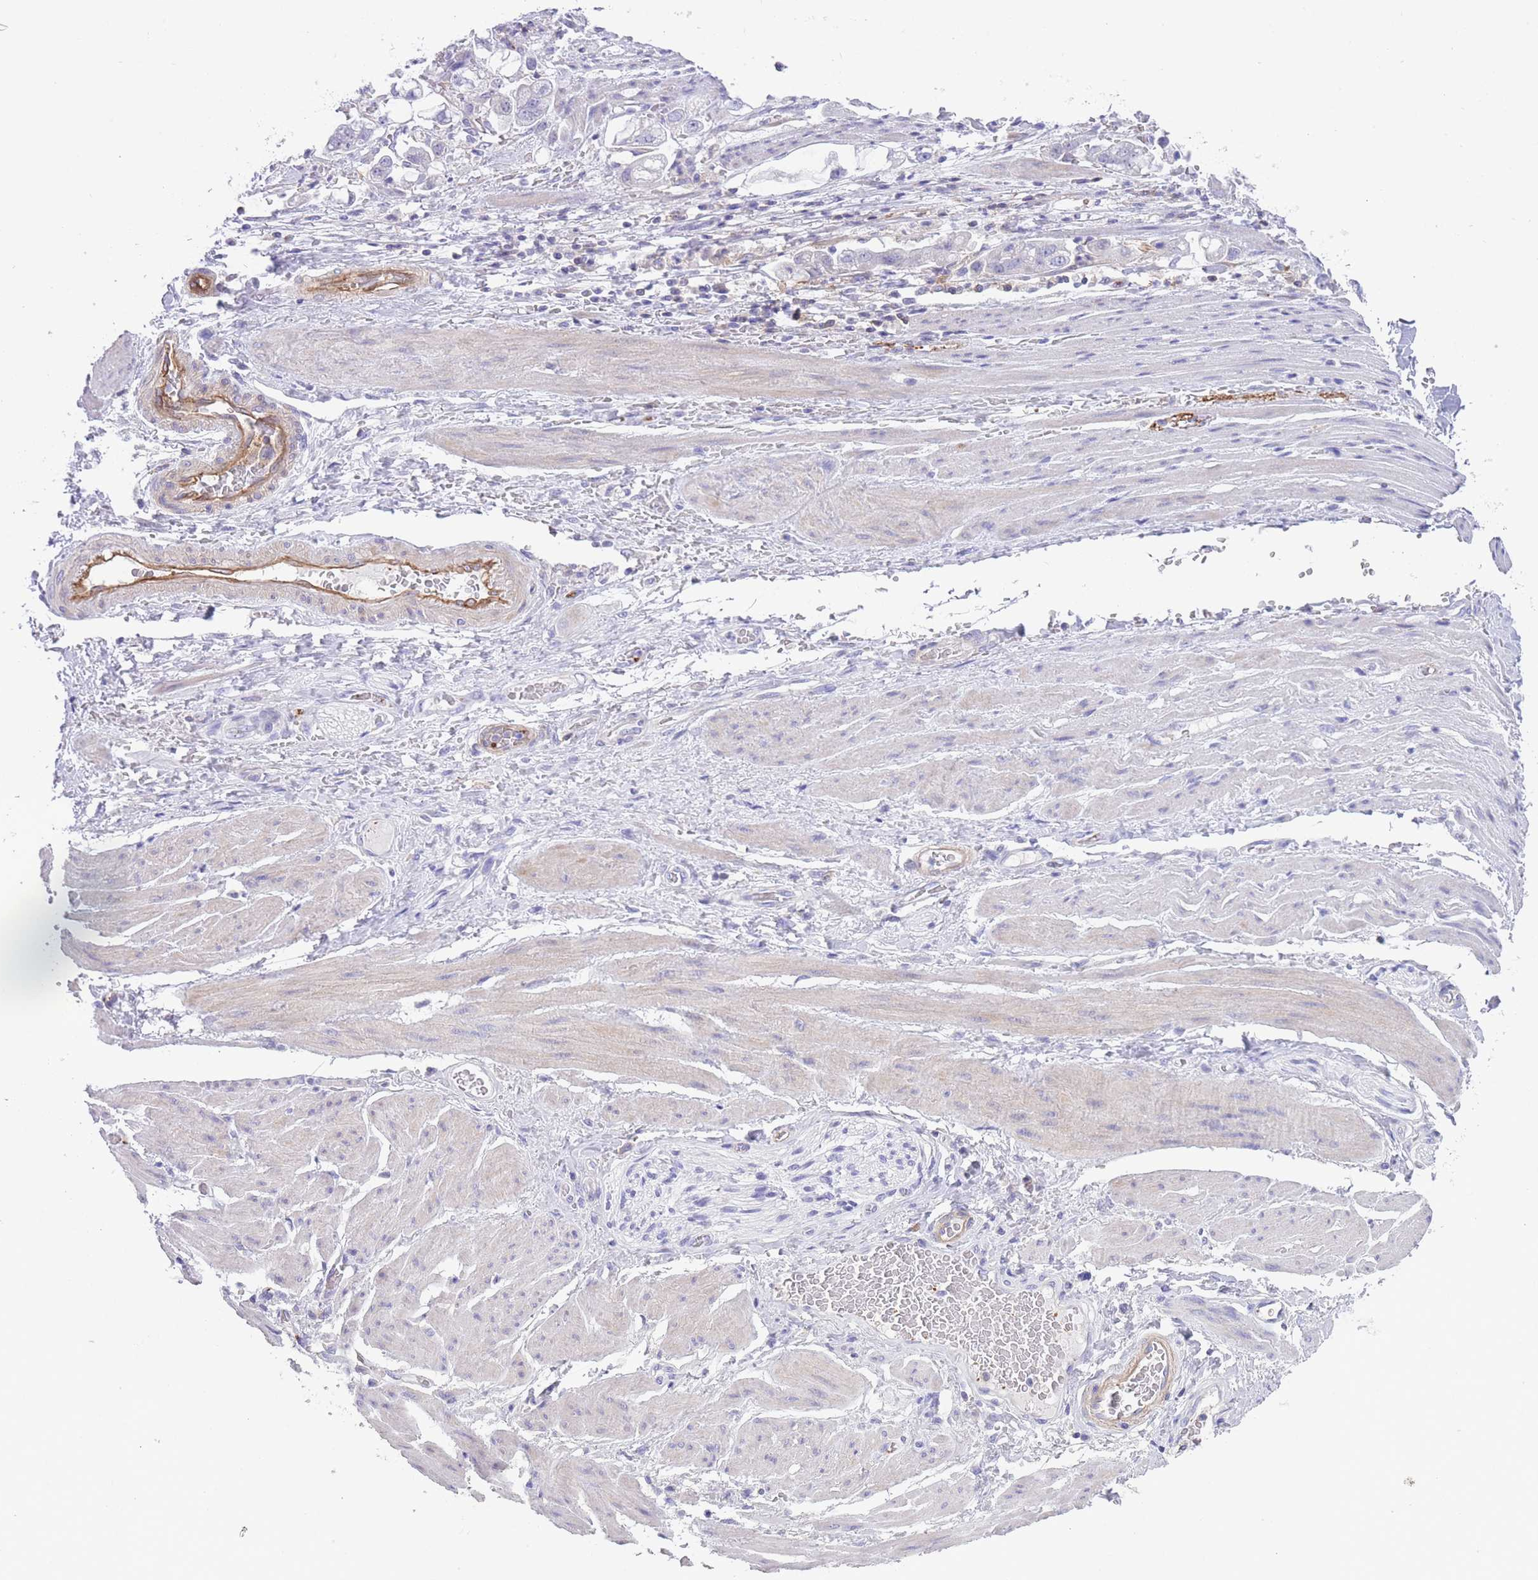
{"staining": {"intensity": "negative", "quantity": "none", "location": "none"}, "tissue": "stomach cancer", "cell_type": "Tumor cells", "image_type": "cancer", "snomed": [{"axis": "morphology", "description": "Adenocarcinoma, NOS"}, {"axis": "topography", "description": "Stomach"}], "caption": "High magnification brightfield microscopy of stomach cancer stained with DAB (3,3'-diaminobenzidine) (brown) and counterstained with hematoxylin (blue): tumor cells show no significant positivity.", "gene": "LDB3", "patient": {"sex": "male", "age": 62}}